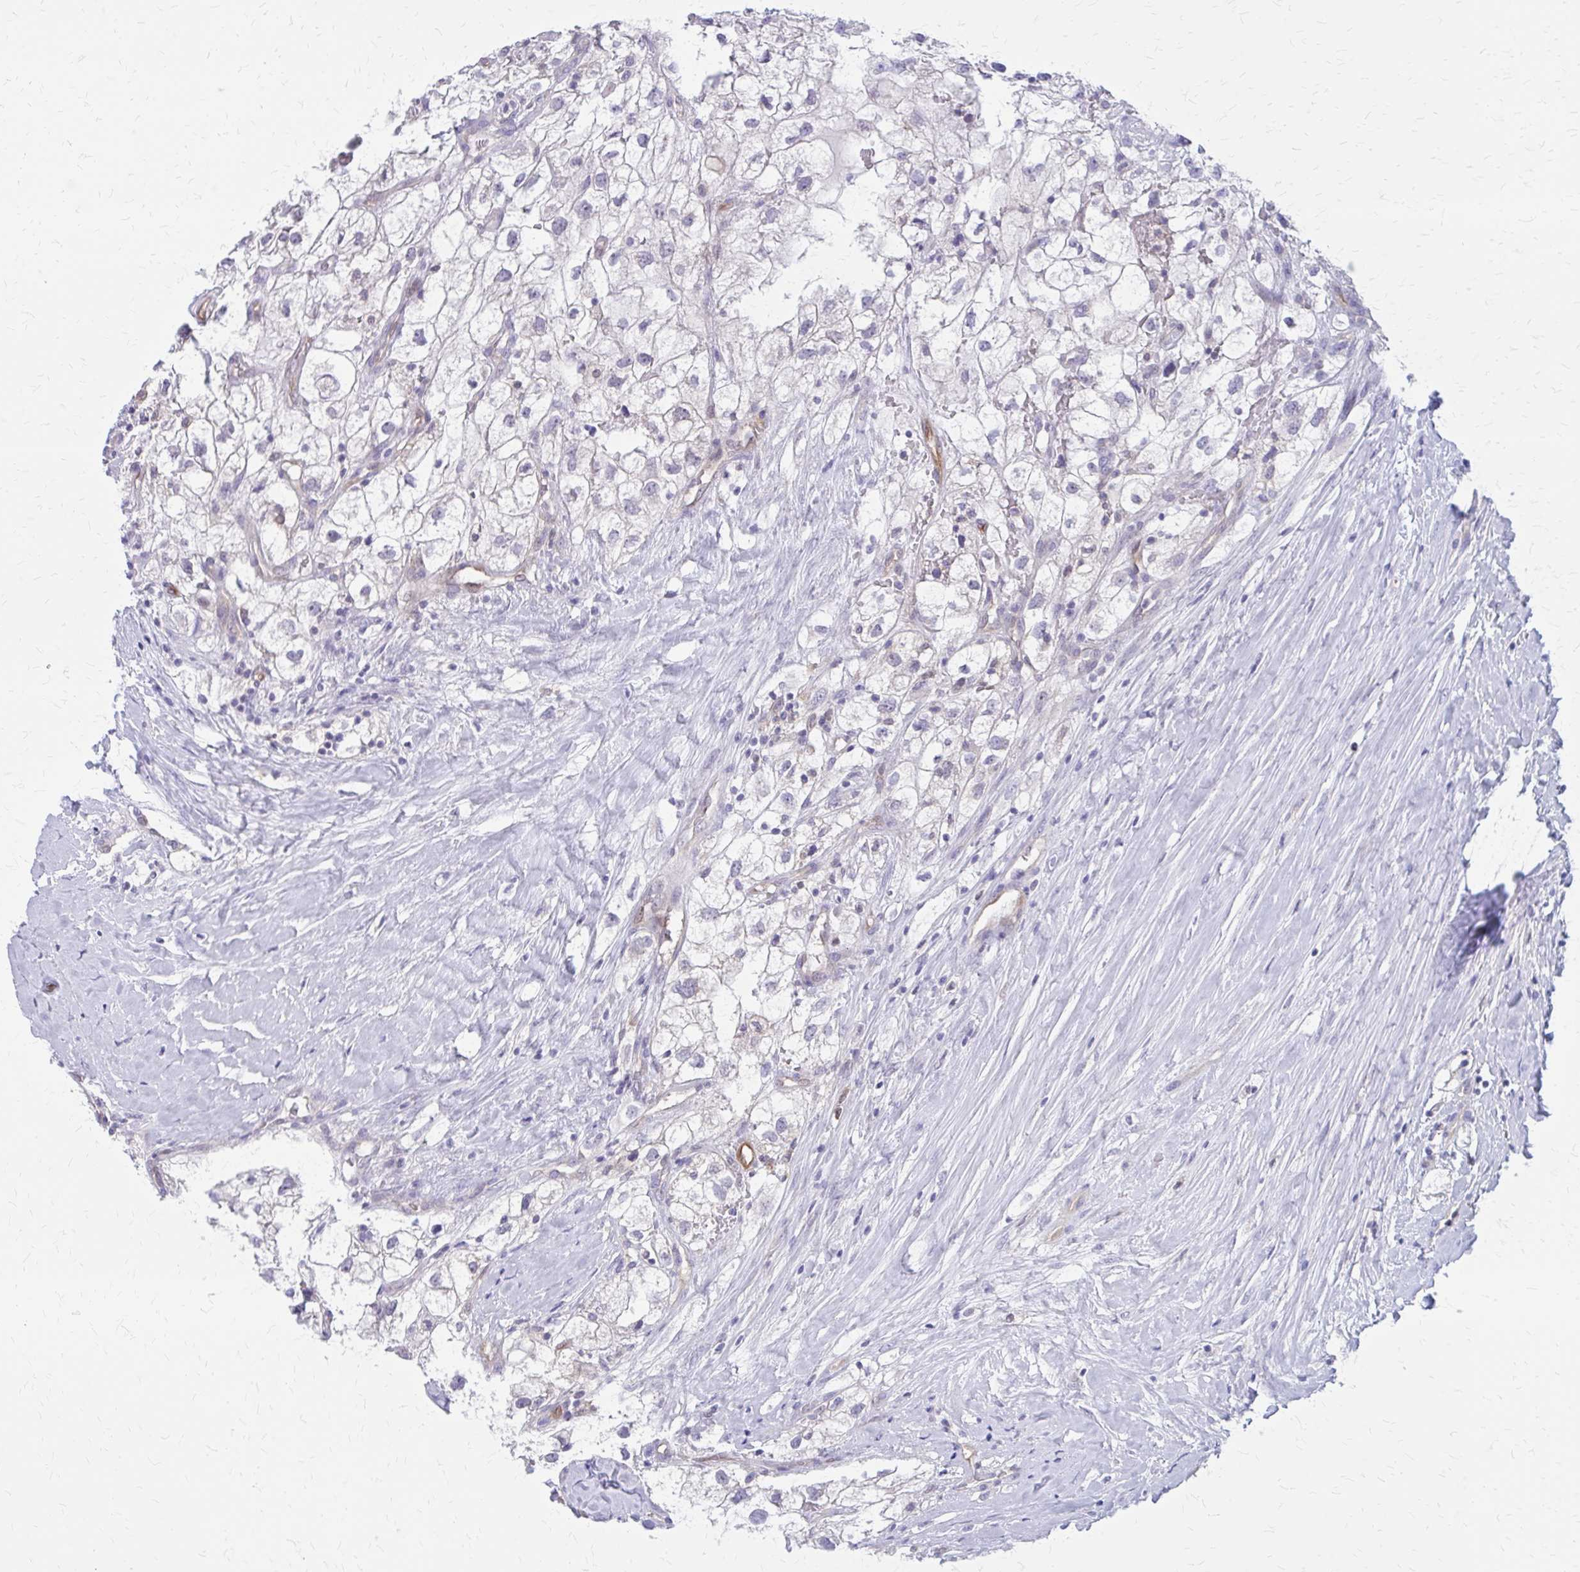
{"staining": {"intensity": "negative", "quantity": "none", "location": "none"}, "tissue": "renal cancer", "cell_type": "Tumor cells", "image_type": "cancer", "snomed": [{"axis": "morphology", "description": "Adenocarcinoma, NOS"}, {"axis": "topography", "description": "Kidney"}], "caption": "Immunohistochemistry (IHC) photomicrograph of neoplastic tissue: human adenocarcinoma (renal) stained with DAB (3,3'-diaminobenzidine) shows no significant protein staining in tumor cells.", "gene": "CLIC2", "patient": {"sex": "male", "age": 59}}